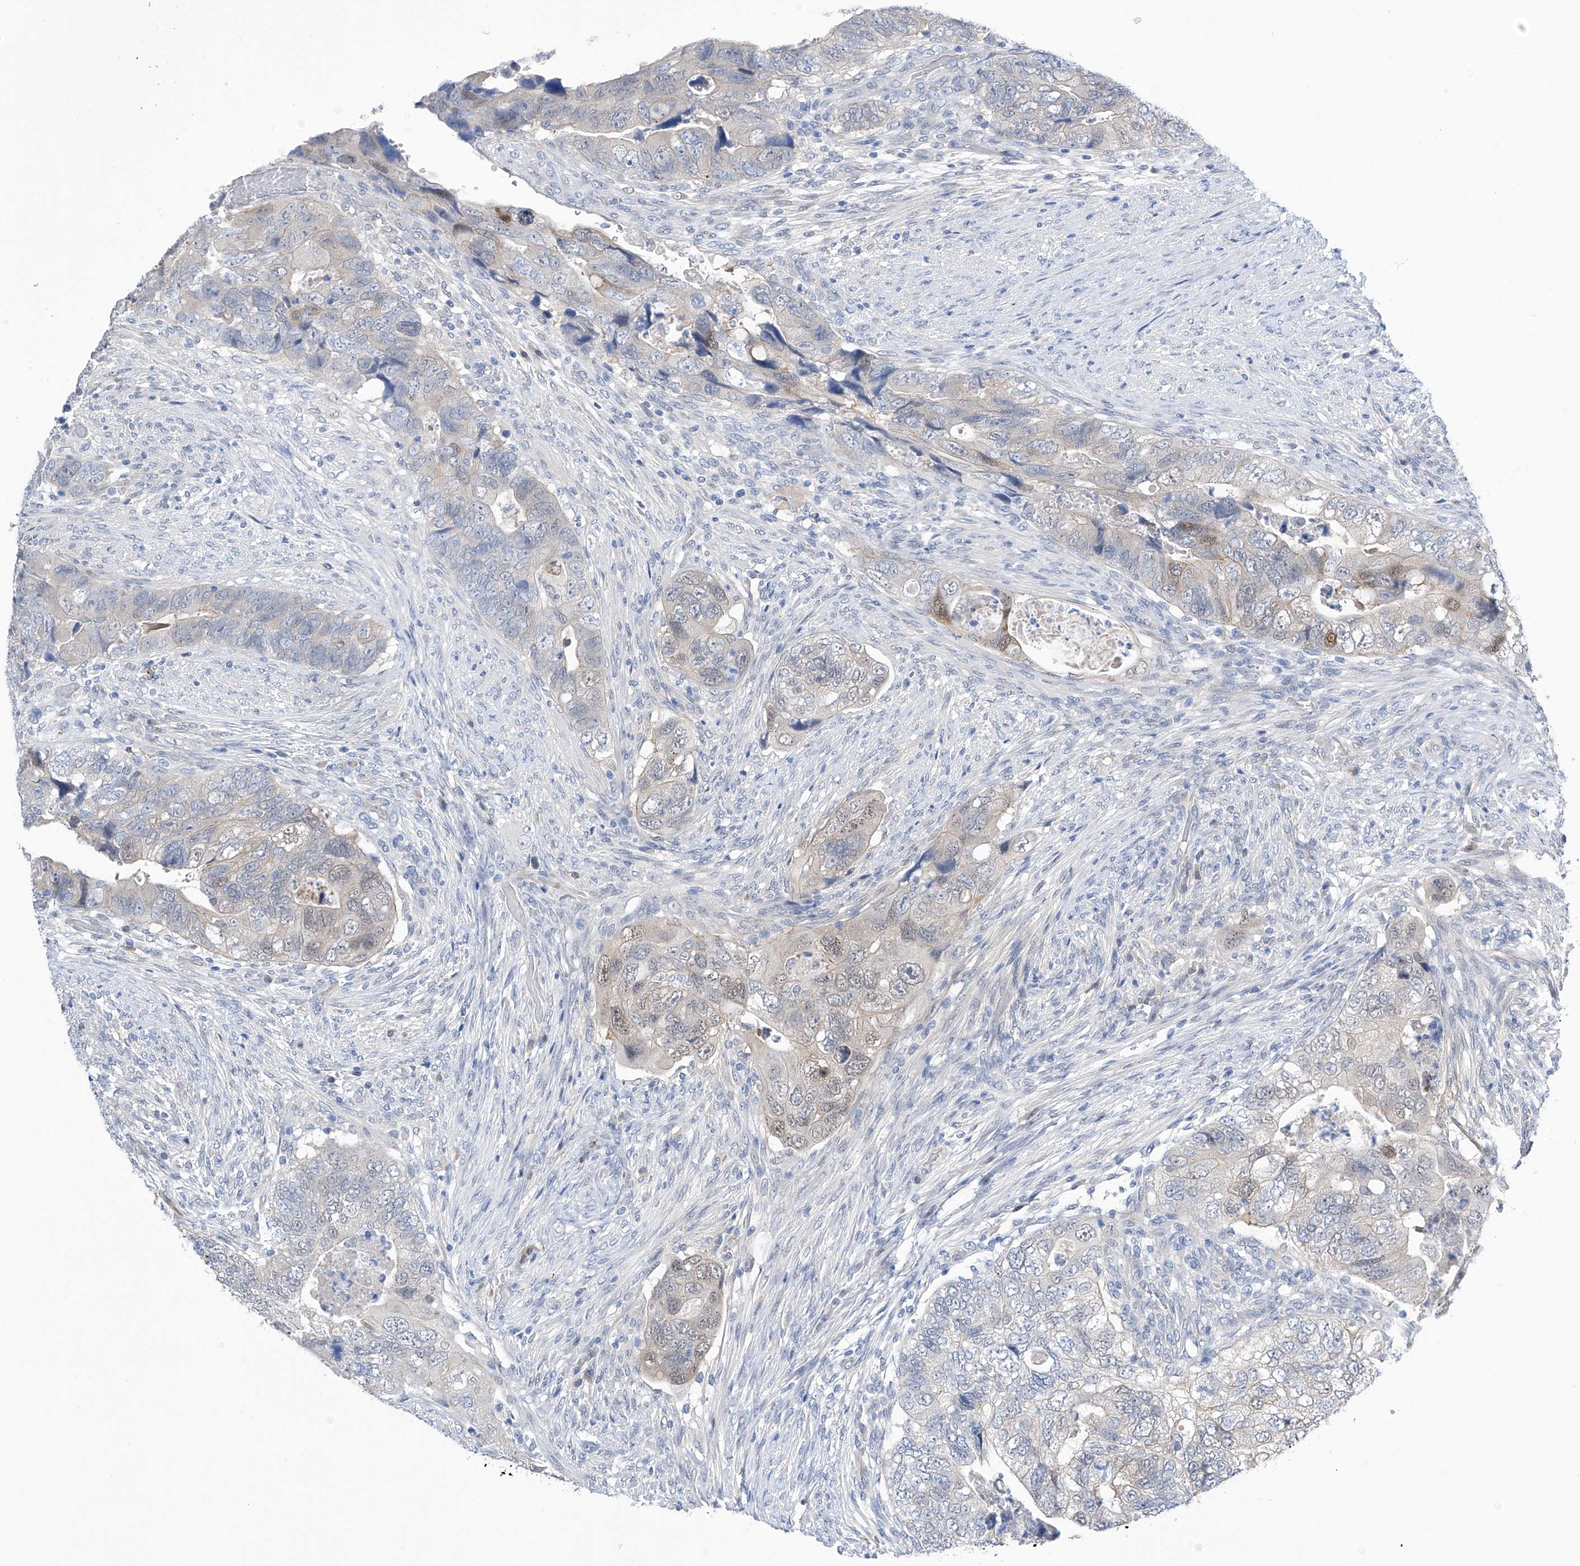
{"staining": {"intensity": "weak", "quantity": "<25%", "location": "nuclear"}, "tissue": "colorectal cancer", "cell_type": "Tumor cells", "image_type": "cancer", "snomed": [{"axis": "morphology", "description": "Adenocarcinoma, NOS"}, {"axis": "topography", "description": "Rectum"}], "caption": "Tumor cells show no significant protein positivity in colorectal adenocarcinoma.", "gene": "PGM3", "patient": {"sex": "male", "age": 63}}